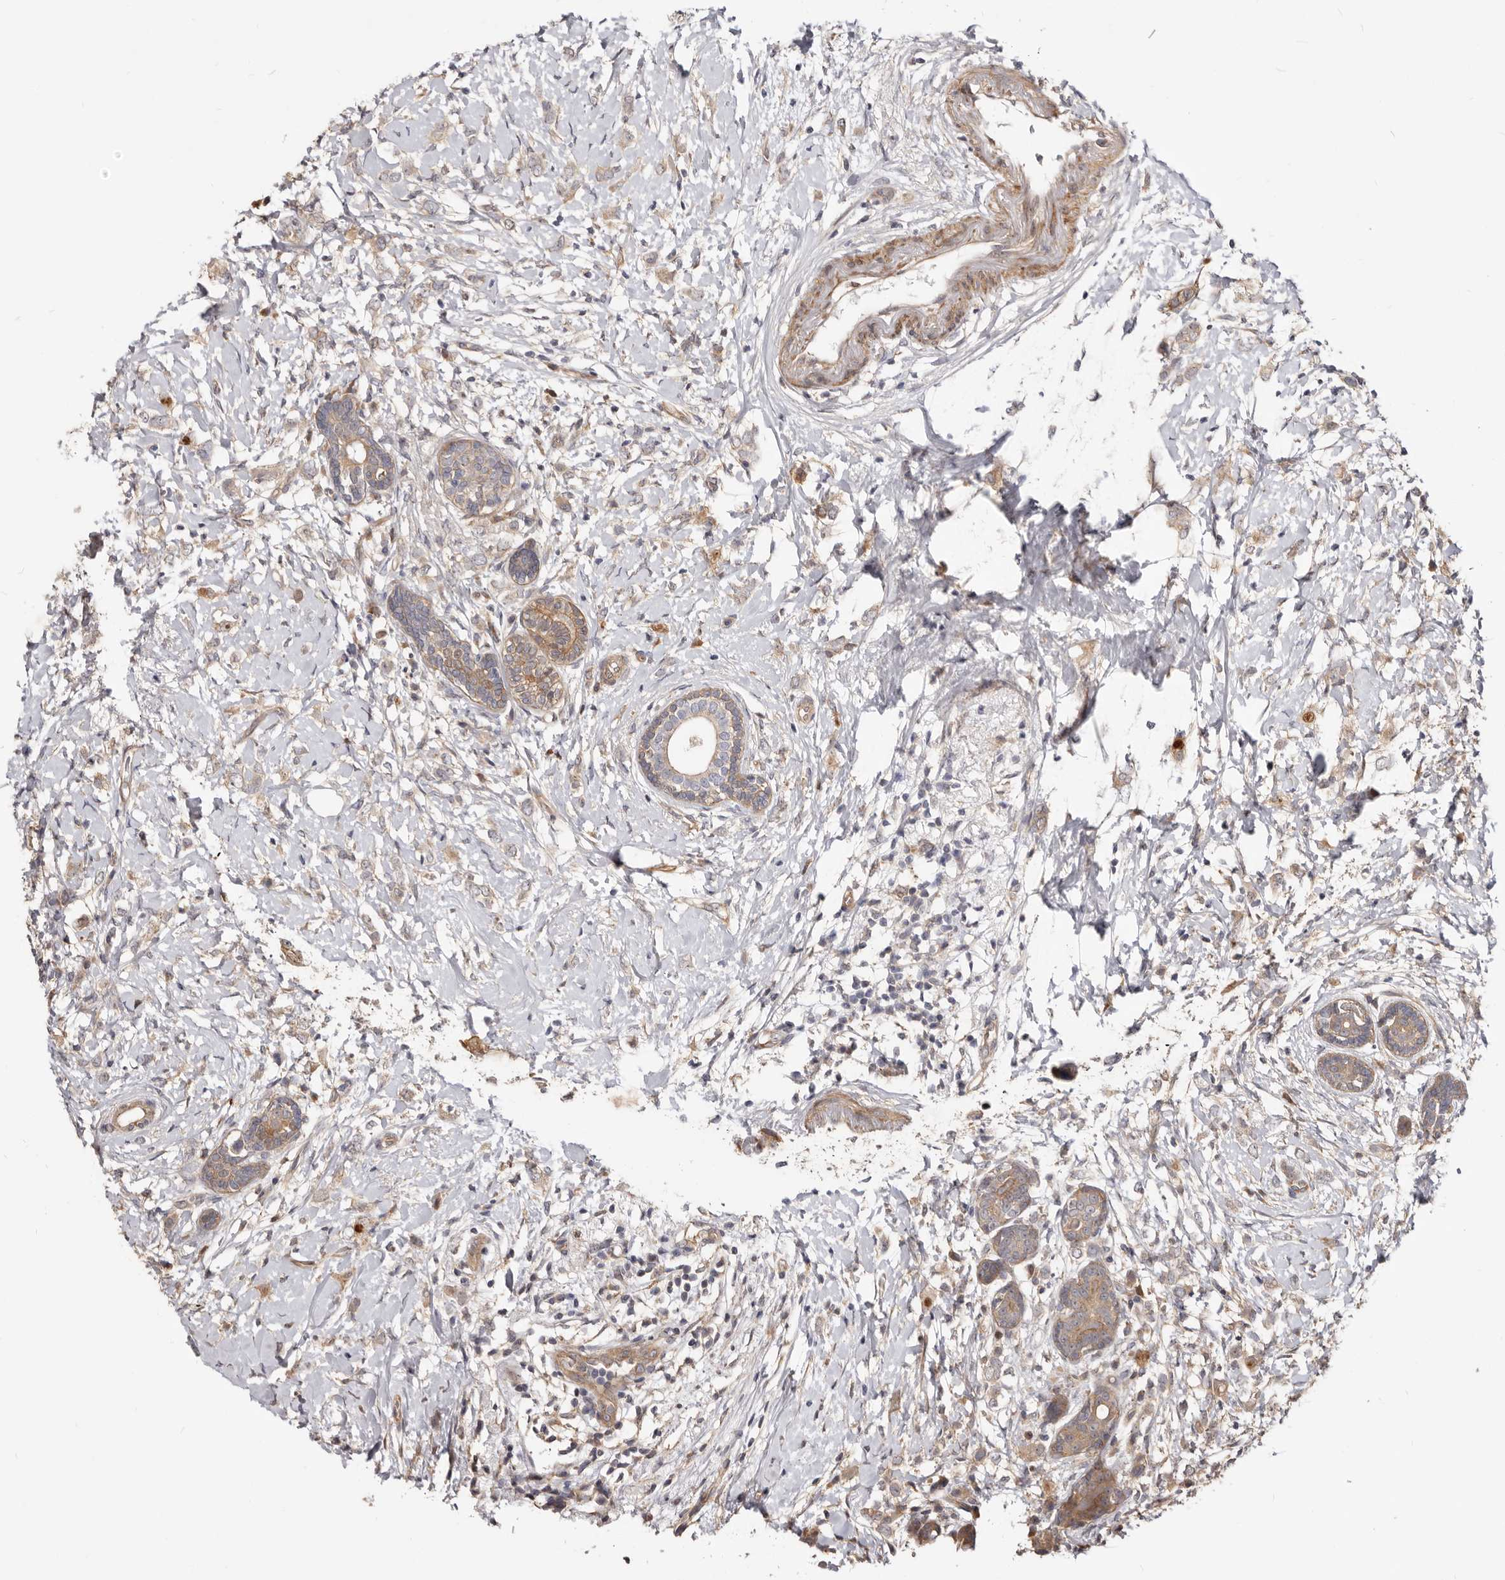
{"staining": {"intensity": "weak", "quantity": ">75%", "location": "cytoplasmic/membranous"}, "tissue": "breast cancer", "cell_type": "Tumor cells", "image_type": "cancer", "snomed": [{"axis": "morphology", "description": "Normal tissue, NOS"}, {"axis": "morphology", "description": "Lobular carcinoma"}, {"axis": "topography", "description": "Breast"}], "caption": "Tumor cells display low levels of weak cytoplasmic/membranous positivity in about >75% of cells in human breast cancer (lobular carcinoma).", "gene": "GPATCH4", "patient": {"sex": "female", "age": 47}}